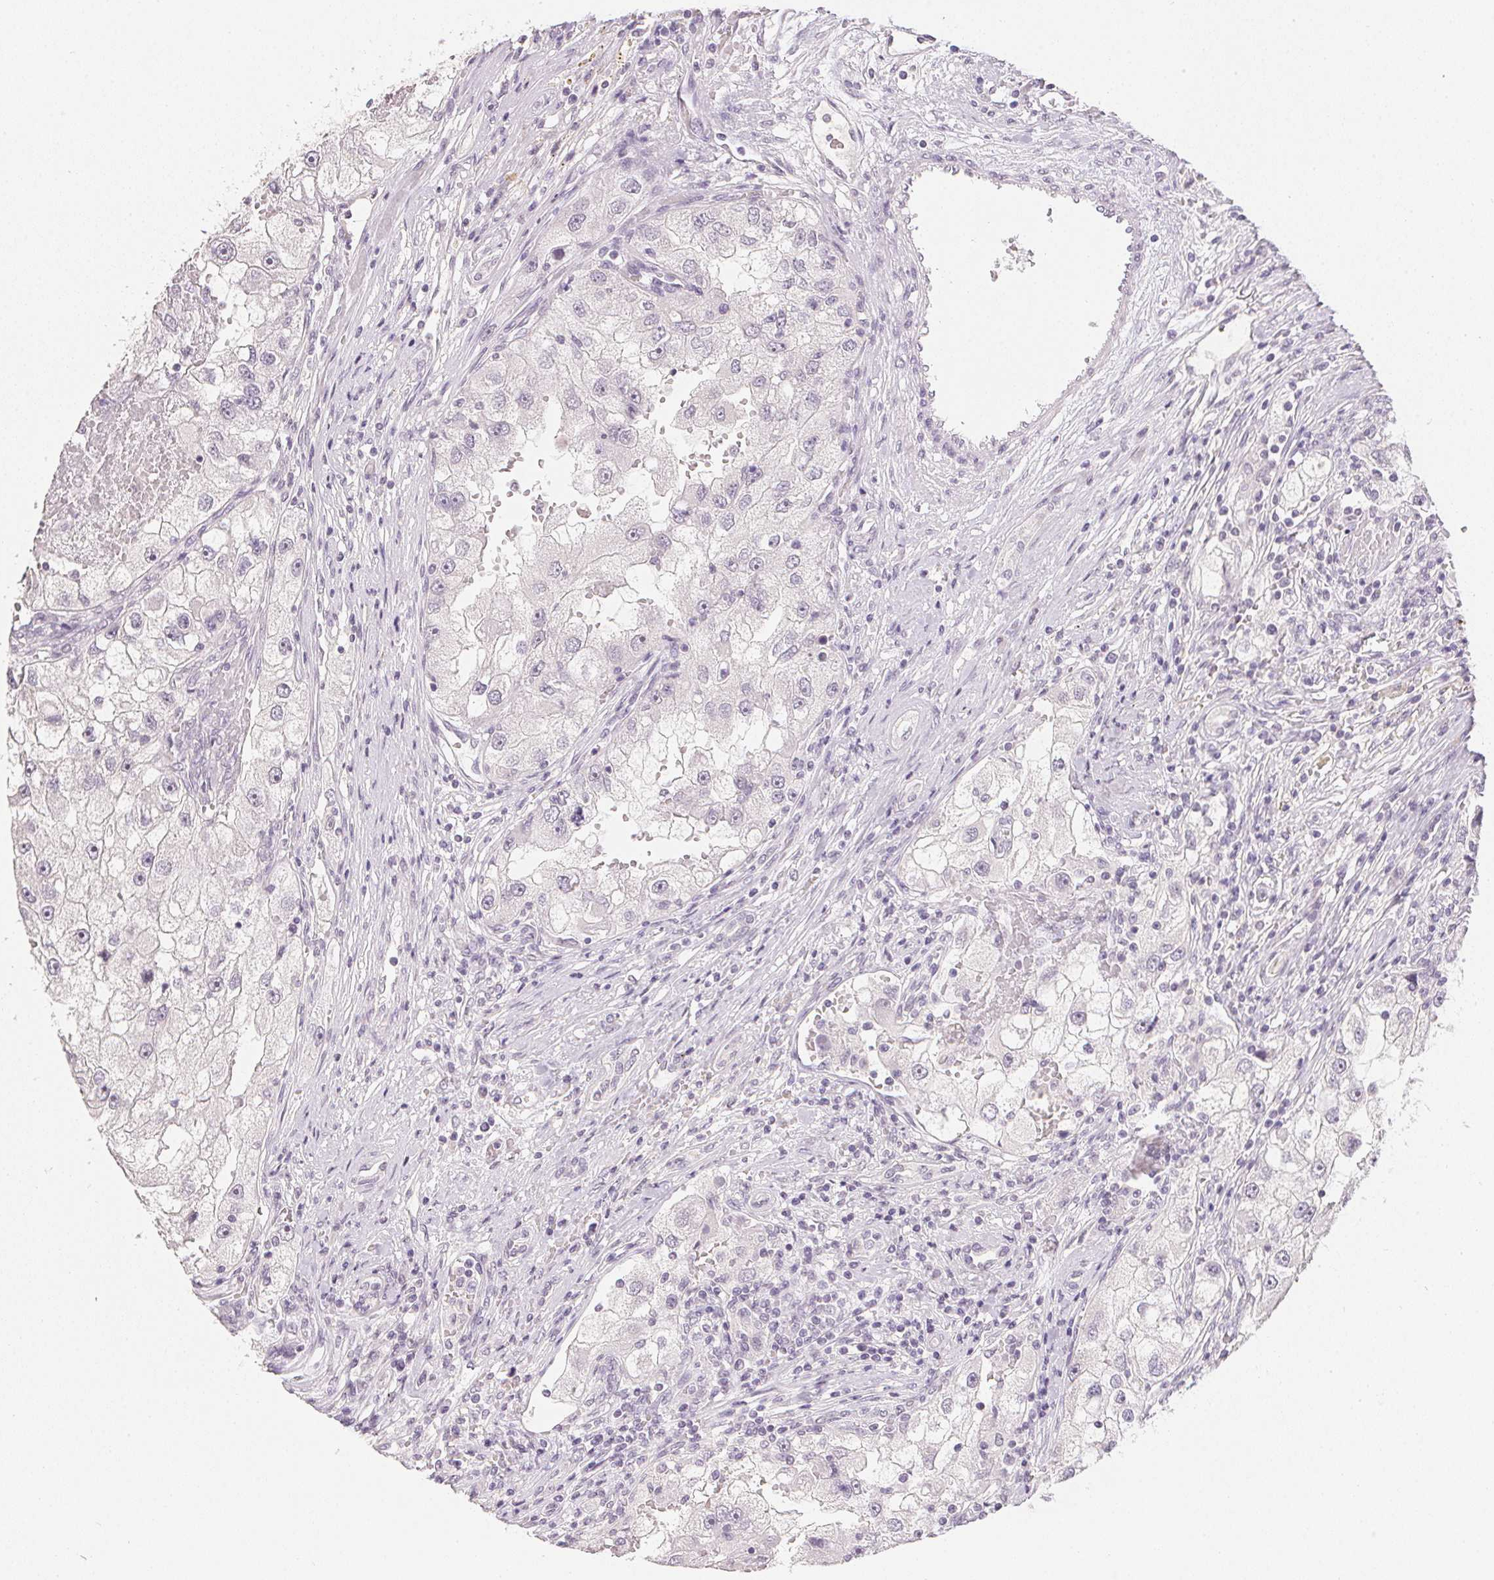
{"staining": {"intensity": "negative", "quantity": "none", "location": "none"}, "tissue": "renal cancer", "cell_type": "Tumor cells", "image_type": "cancer", "snomed": [{"axis": "morphology", "description": "Adenocarcinoma, NOS"}, {"axis": "topography", "description": "Kidney"}], "caption": "Tumor cells show no significant positivity in renal adenocarcinoma. Nuclei are stained in blue.", "gene": "PPY", "patient": {"sex": "male", "age": 63}}